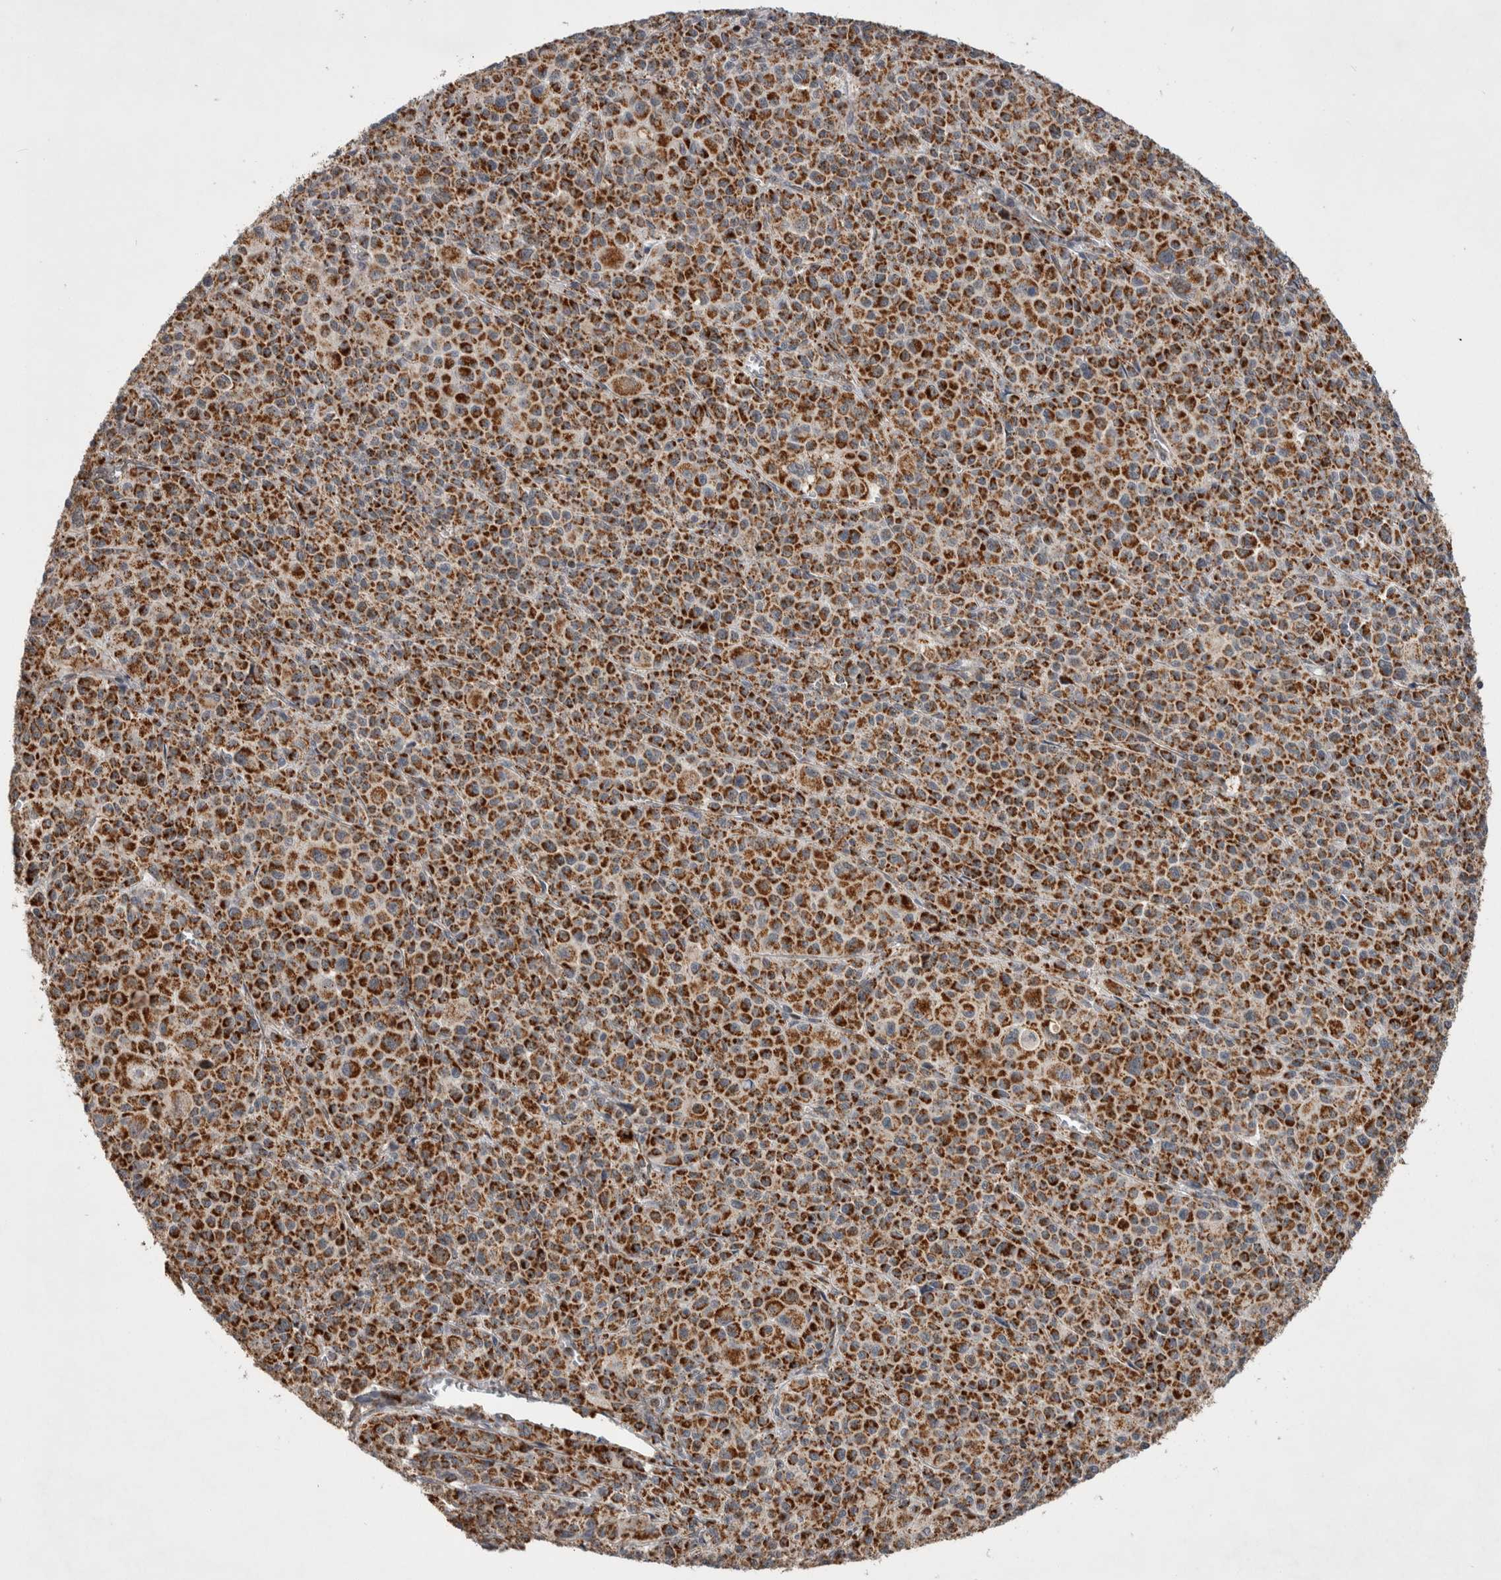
{"staining": {"intensity": "strong", "quantity": ">75%", "location": "cytoplasmic/membranous"}, "tissue": "melanoma", "cell_type": "Tumor cells", "image_type": "cancer", "snomed": [{"axis": "morphology", "description": "Malignant melanoma, Metastatic site"}, {"axis": "topography", "description": "Skin"}], "caption": "Immunohistochemical staining of human melanoma displays high levels of strong cytoplasmic/membranous protein expression in approximately >75% of tumor cells.", "gene": "MRPL37", "patient": {"sex": "female", "age": 74}}